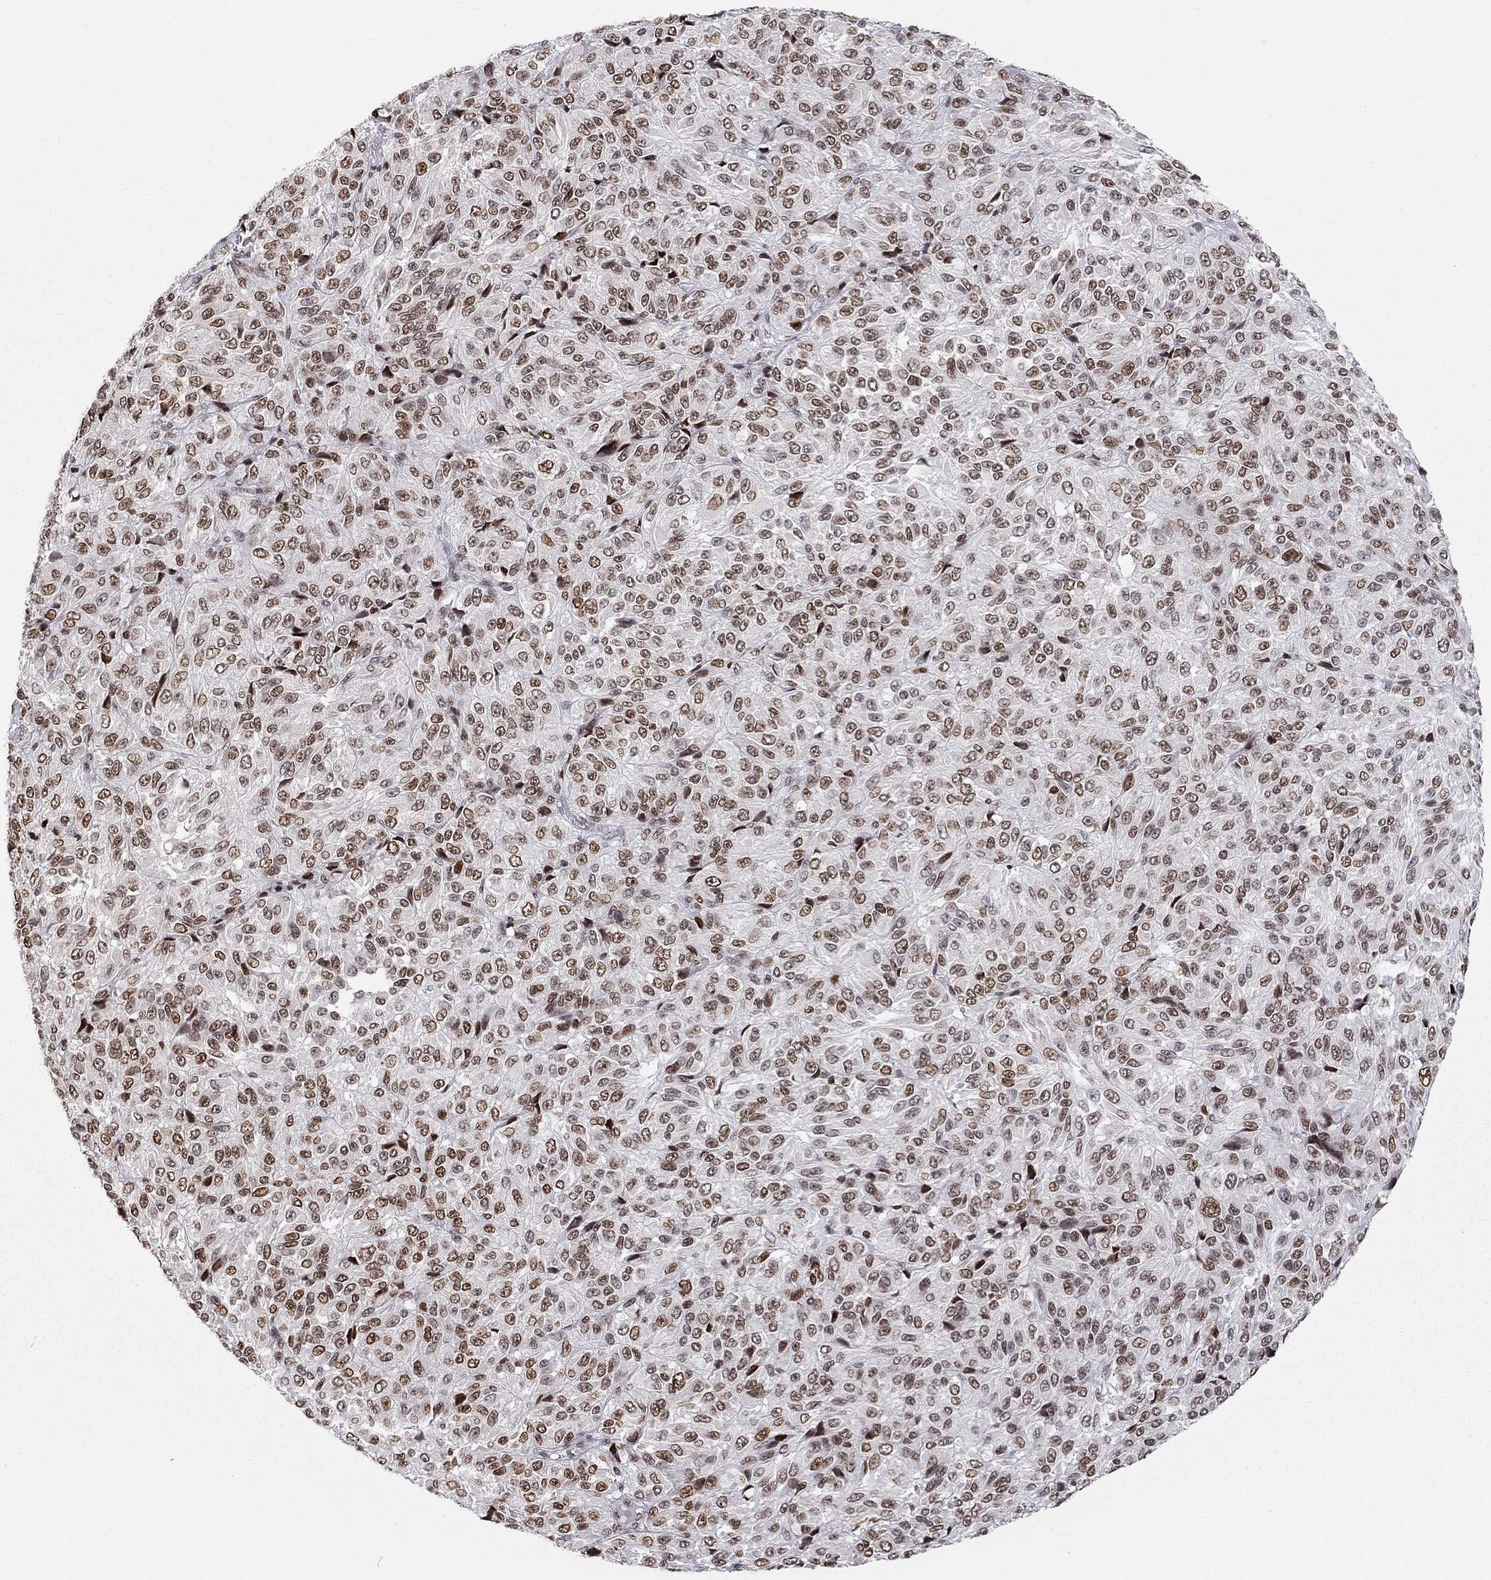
{"staining": {"intensity": "weak", "quantity": "25%-75%", "location": "nuclear"}, "tissue": "melanoma", "cell_type": "Tumor cells", "image_type": "cancer", "snomed": [{"axis": "morphology", "description": "Malignant melanoma, Metastatic site"}, {"axis": "topography", "description": "Brain"}], "caption": "Immunohistochemistry histopathology image of human melanoma stained for a protein (brown), which displays low levels of weak nuclear expression in approximately 25%-75% of tumor cells.", "gene": "H2AX", "patient": {"sex": "female", "age": 56}}